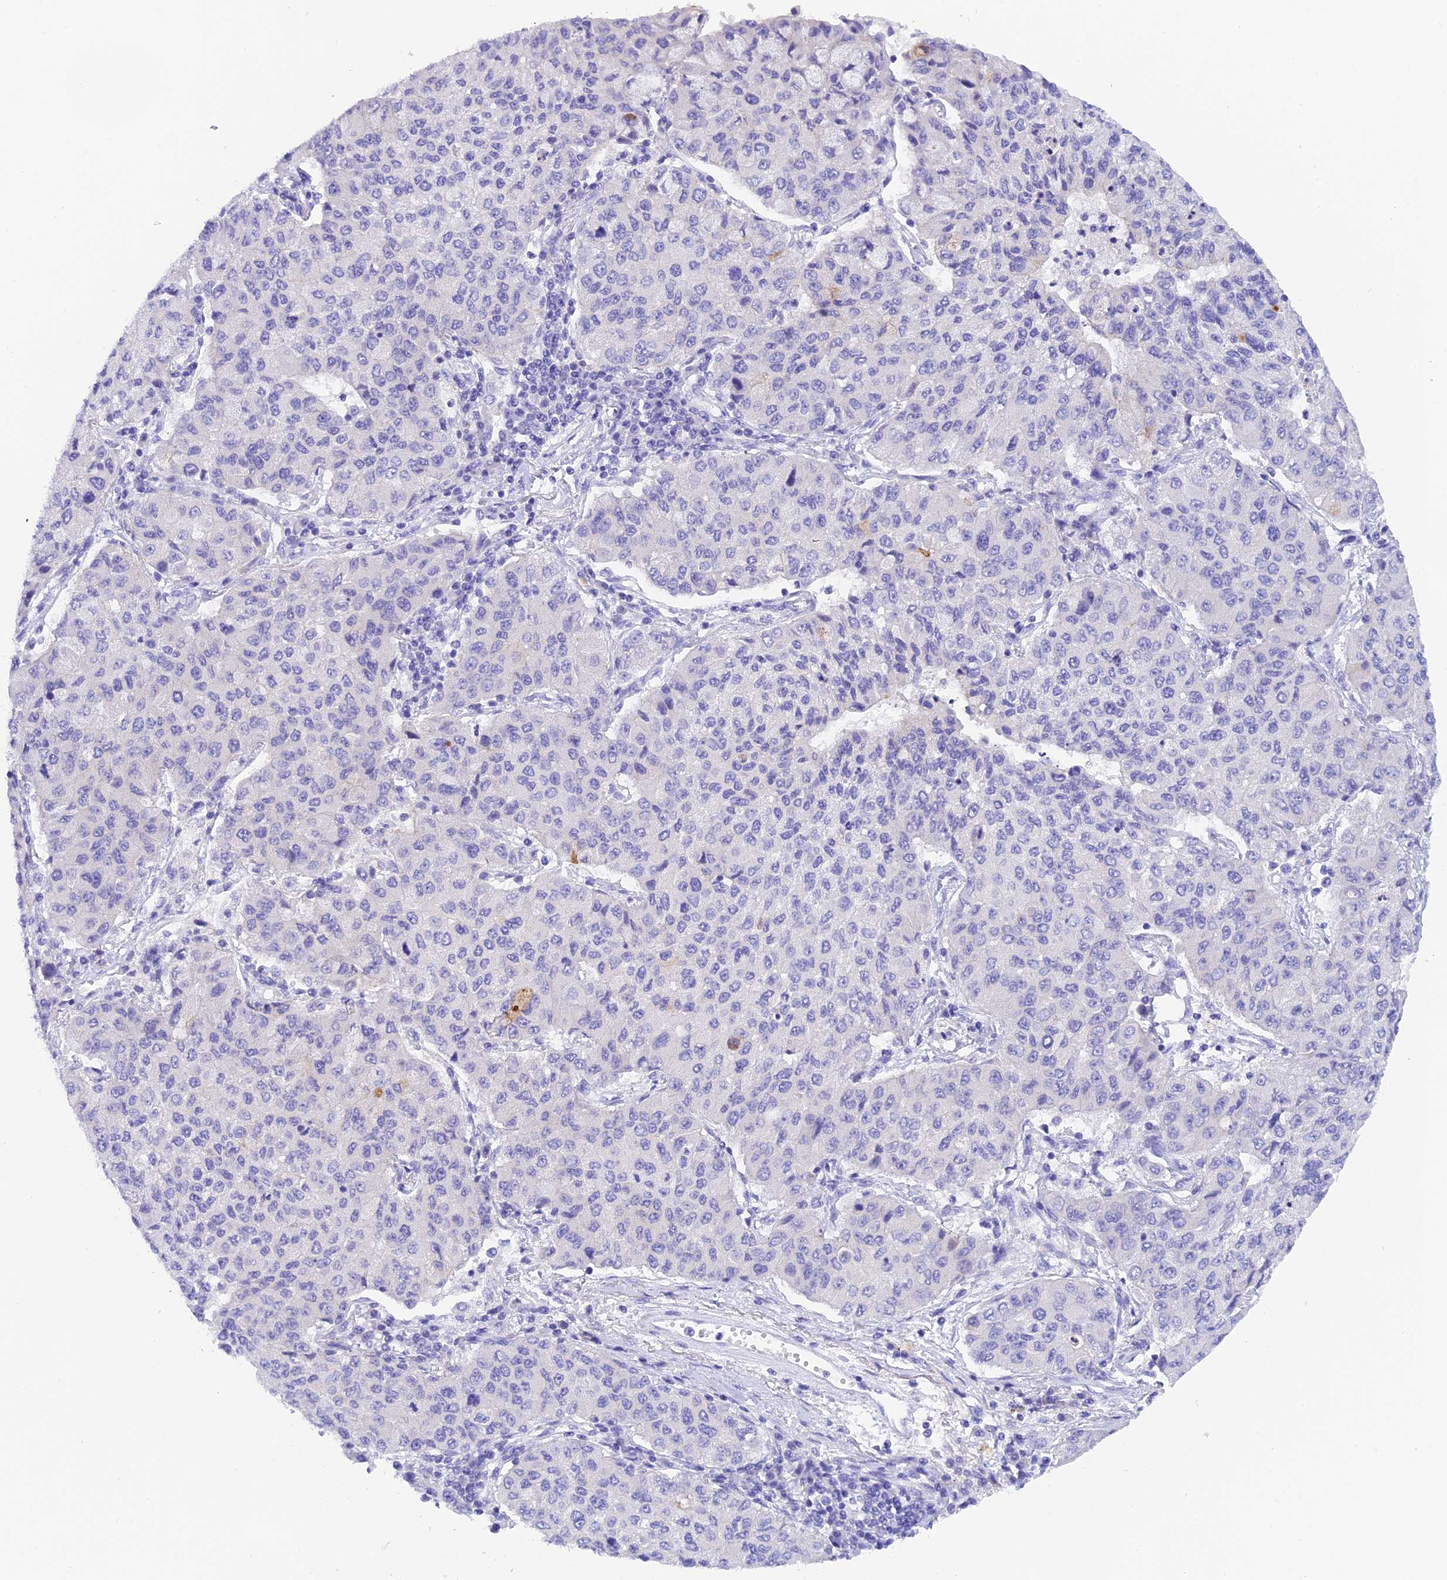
{"staining": {"intensity": "negative", "quantity": "none", "location": "none"}, "tissue": "lung cancer", "cell_type": "Tumor cells", "image_type": "cancer", "snomed": [{"axis": "morphology", "description": "Squamous cell carcinoma, NOS"}, {"axis": "topography", "description": "Lung"}], "caption": "A micrograph of squamous cell carcinoma (lung) stained for a protein displays no brown staining in tumor cells.", "gene": "KDELR3", "patient": {"sex": "male", "age": 74}}